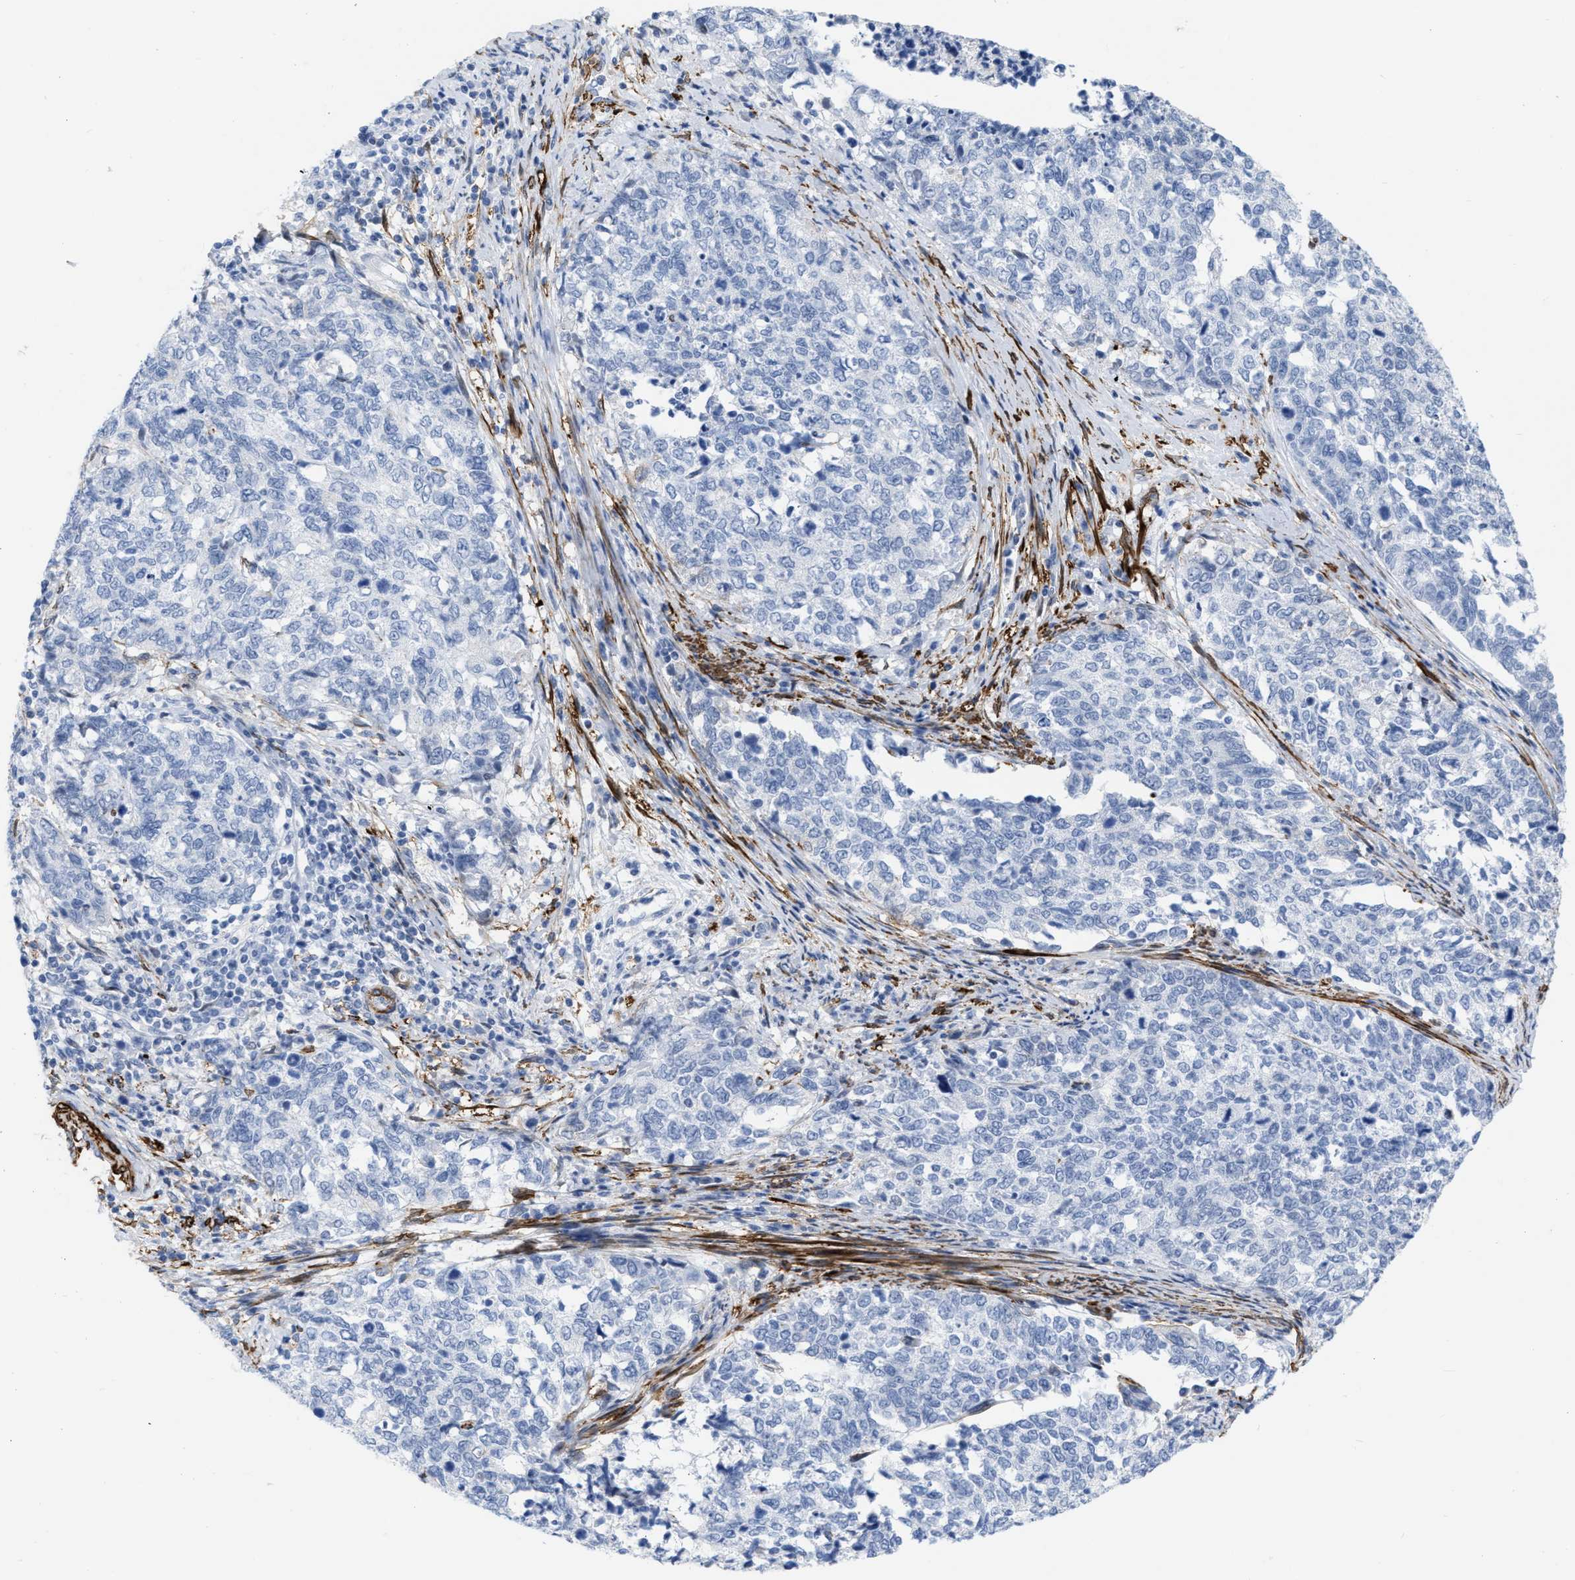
{"staining": {"intensity": "negative", "quantity": "none", "location": "none"}, "tissue": "cervical cancer", "cell_type": "Tumor cells", "image_type": "cancer", "snomed": [{"axis": "morphology", "description": "Squamous cell carcinoma, NOS"}, {"axis": "topography", "description": "Cervix"}], "caption": "This is an immunohistochemistry (IHC) photomicrograph of squamous cell carcinoma (cervical). There is no expression in tumor cells.", "gene": "TAGLN", "patient": {"sex": "female", "age": 63}}